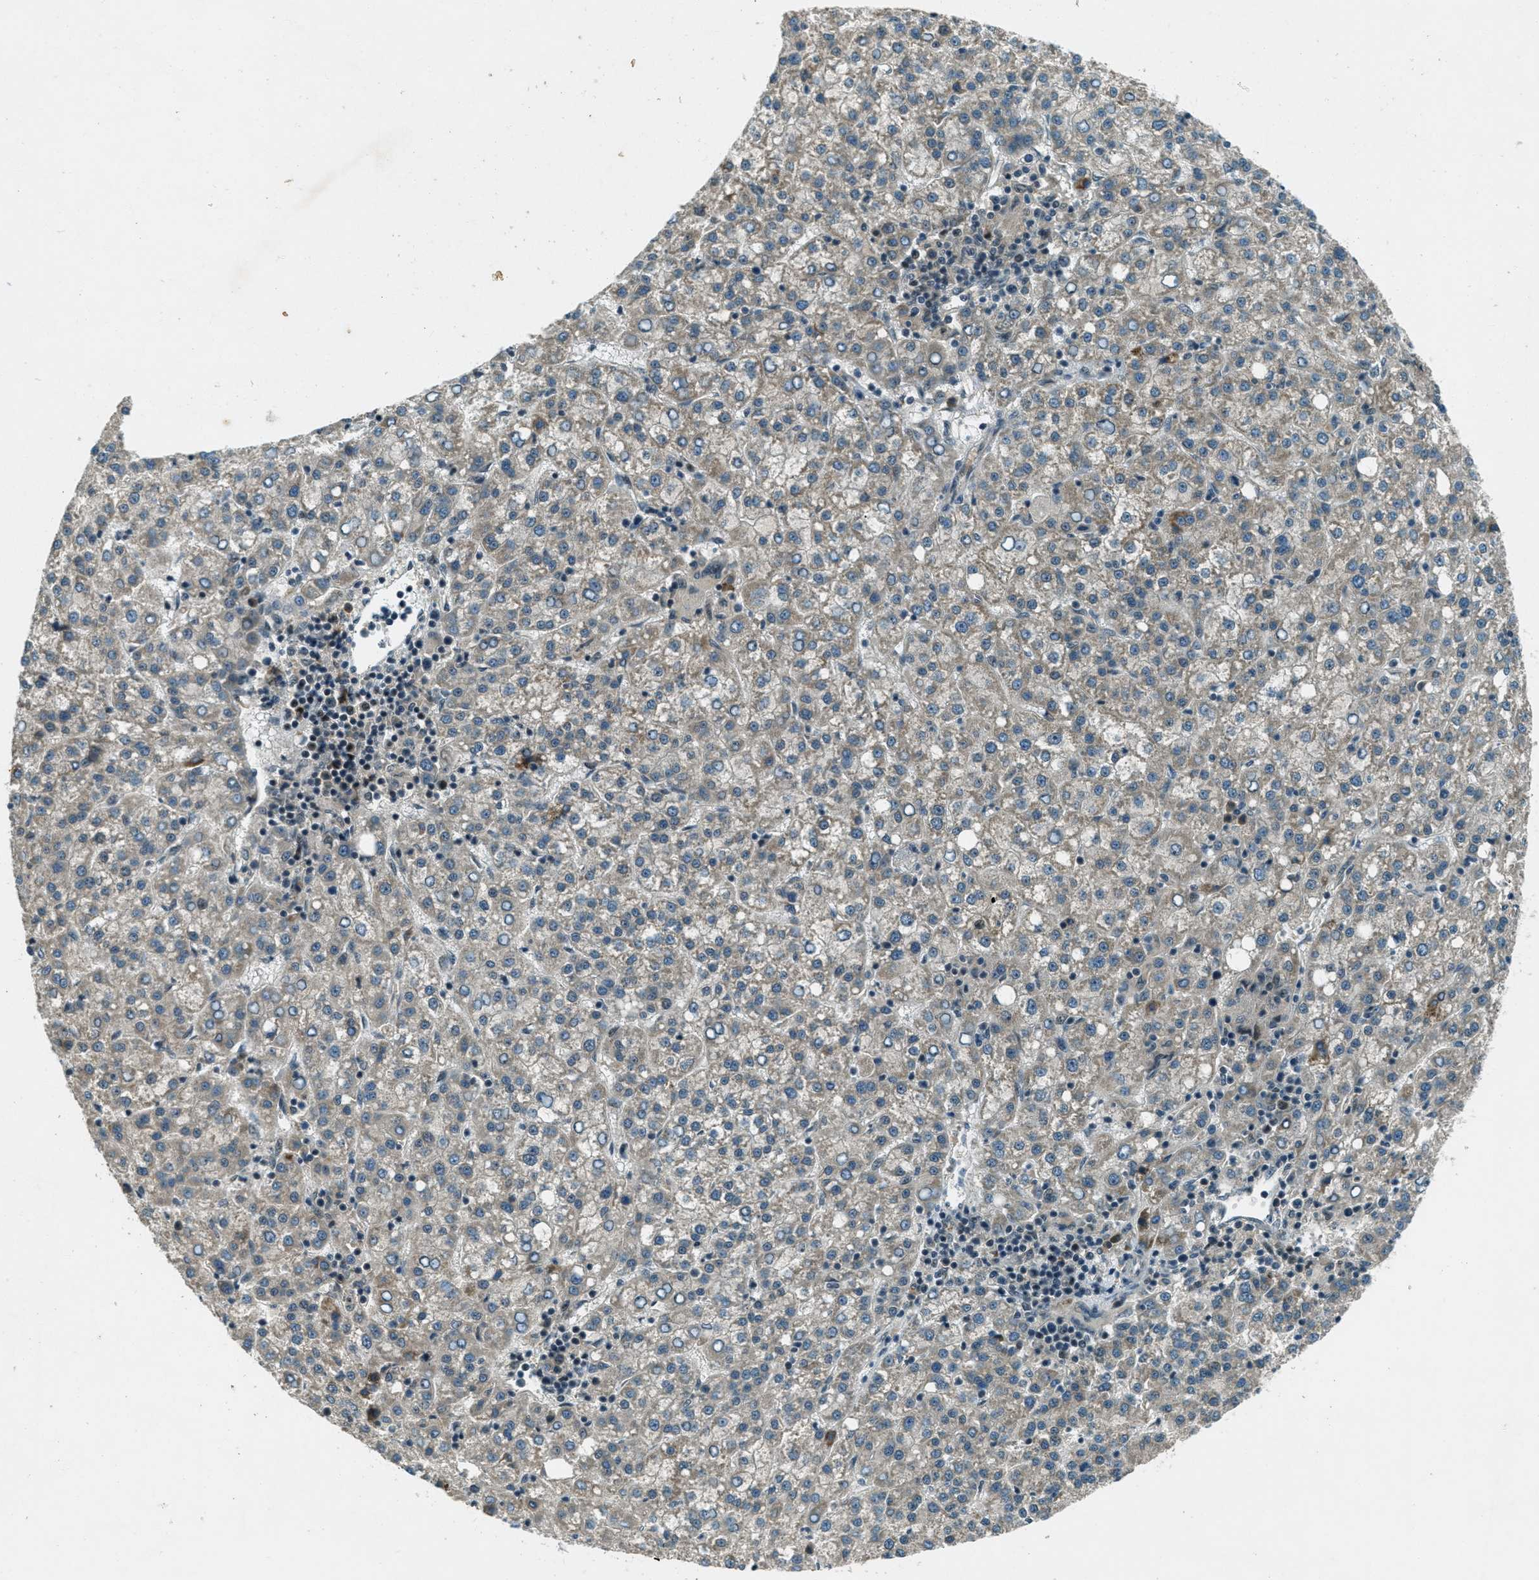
{"staining": {"intensity": "negative", "quantity": "none", "location": "none"}, "tissue": "liver cancer", "cell_type": "Tumor cells", "image_type": "cancer", "snomed": [{"axis": "morphology", "description": "Carcinoma, Hepatocellular, NOS"}, {"axis": "topography", "description": "Liver"}], "caption": "Immunohistochemistry micrograph of human liver cancer stained for a protein (brown), which reveals no staining in tumor cells.", "gene": "STK11", "patient": {"sex": "female", "age": 58}}